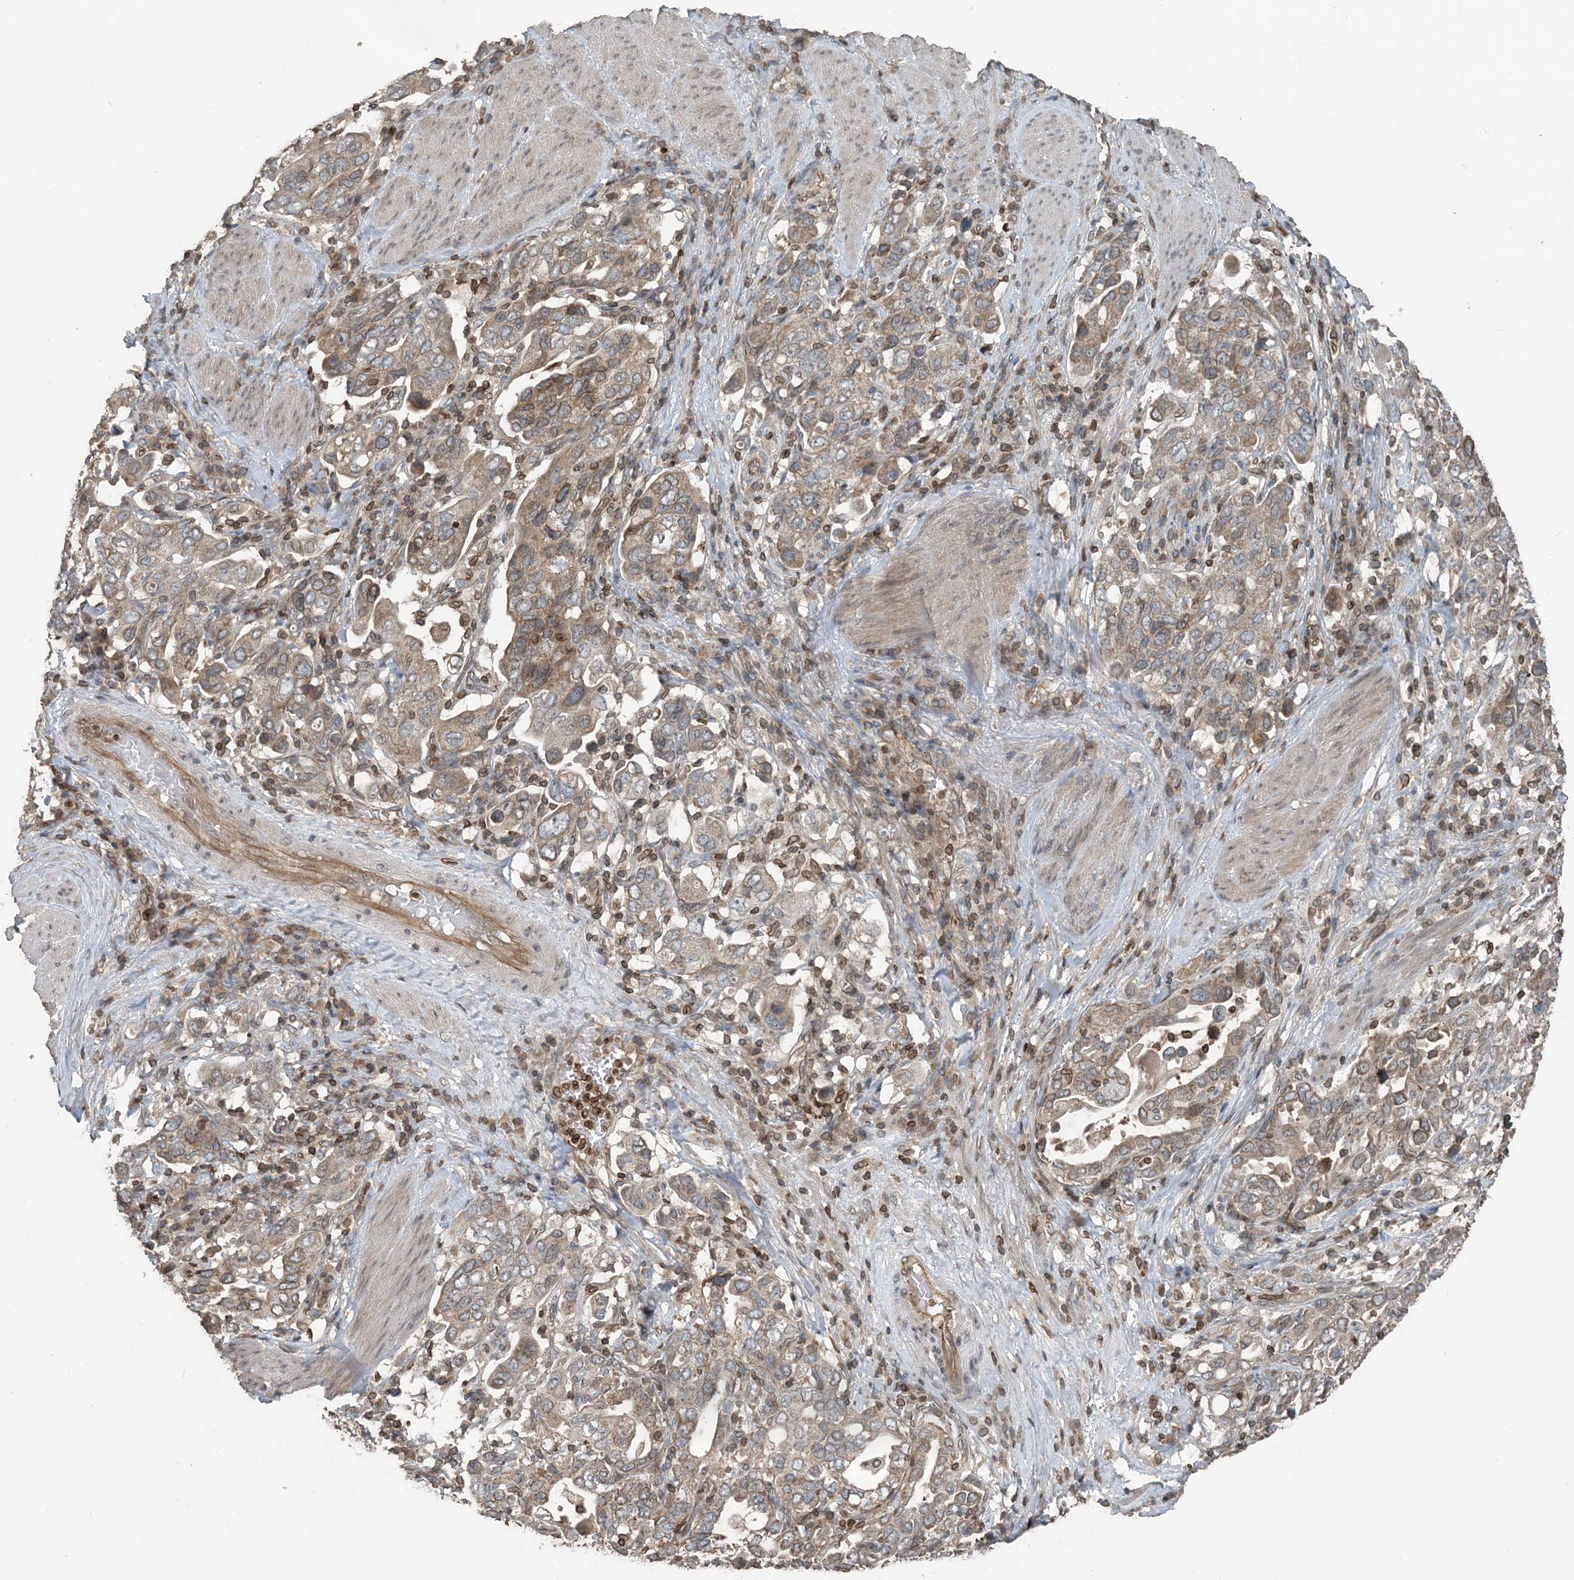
{"staining": {"intensity": "weak", "quantity": ">75%", "location": "cytoplasmic/membranous"}, "tissue": "stomach cancer", "cell_type": "Tumor cells", "image_type": "cancer", "snomed": [{"axis": "morphology", "description": "Adenocarcinoma, NOS"}, {"axis": "topography", "description": "Stomach, upper"}], "caption": "Immunohistochemical staining of adenocarcinoma (stomach) reveals low levels of weak cytoplasmic/membranous protein positivity in approximately >75% of tumor cells. Immunohistochemistry stains the protein in brown and the nuclei are stained blue.", "gene": "ZFAND2B", "patient": {"sex": "male", "age": 62}}